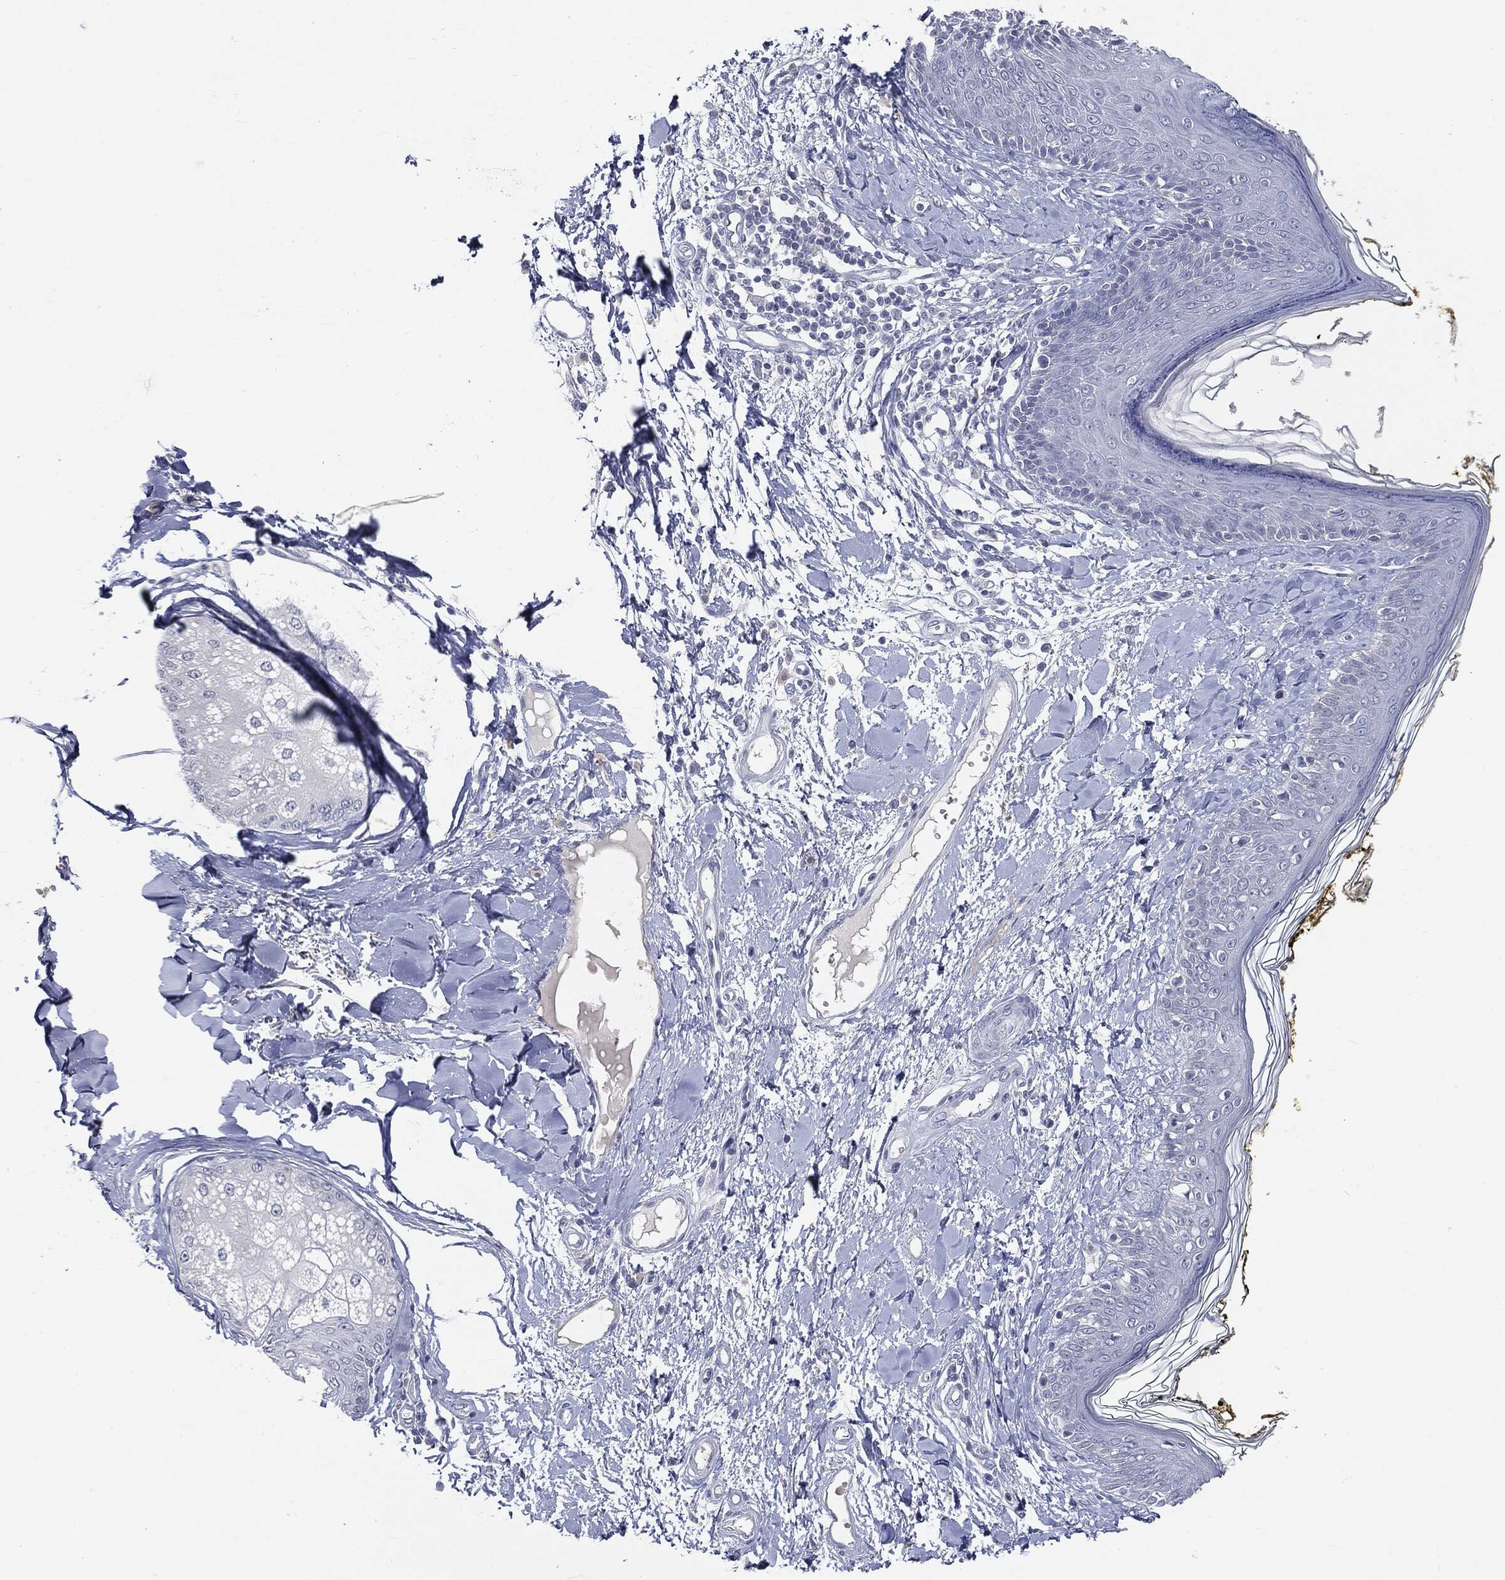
{"staining": {"intensity": "negative", "quantity": "none", "location": "none"}, "tissue": "skin", "cell_type": "Fibroblasts", "image_type": "normal", "snomed": [{"axis": "morphology", "description": "Normal tissue, NOS"}, {"axis": "topography", "description": "Skin"}], "caption": "Human skin stained for a protein using immunohistochemistry shows no expression in fibroblasts.", "gene": "CGB1", "patient": {"sex": "male", "age": 76}}